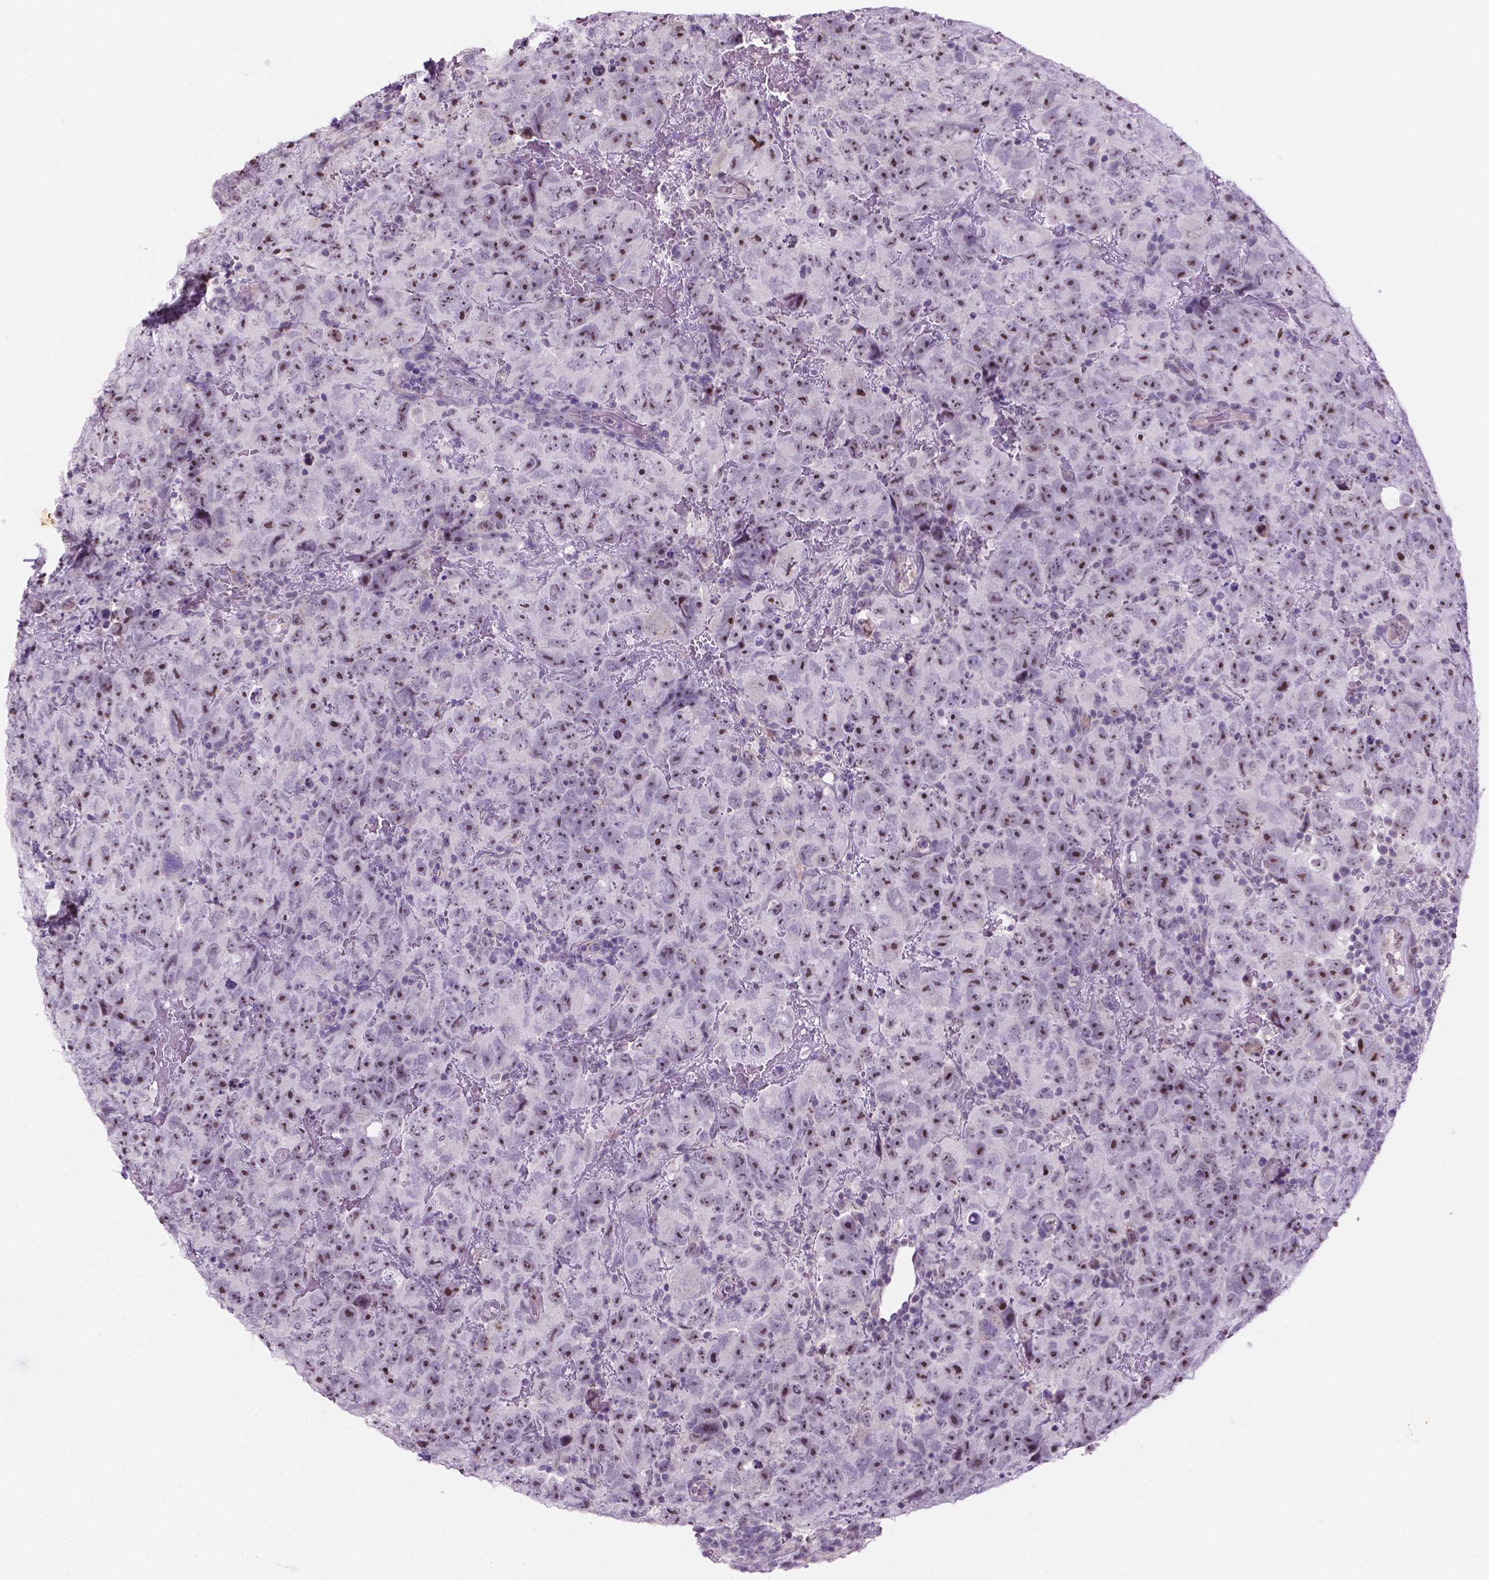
{"staining": {"intensity": "moderate", "quantity": "25%-75%", "location": "nuclear"}, "tissue": "testis cancer", "cell_type": "Tumor cells", "image_type": "cancer", "snomed": [{"axis": "morphology", "description": "Carcinoma, Embryonal, NOS"}, {"axis": "topography", "description": "Testis"}], "caption": "Testis embryonal carcinoma stained for a protein (brown) exhibits moderate nuclear positive positivity in about 25%-75% of tumor cells.", "gene": "C18orf21", "patient": {"sex": "male", "age": 24}}